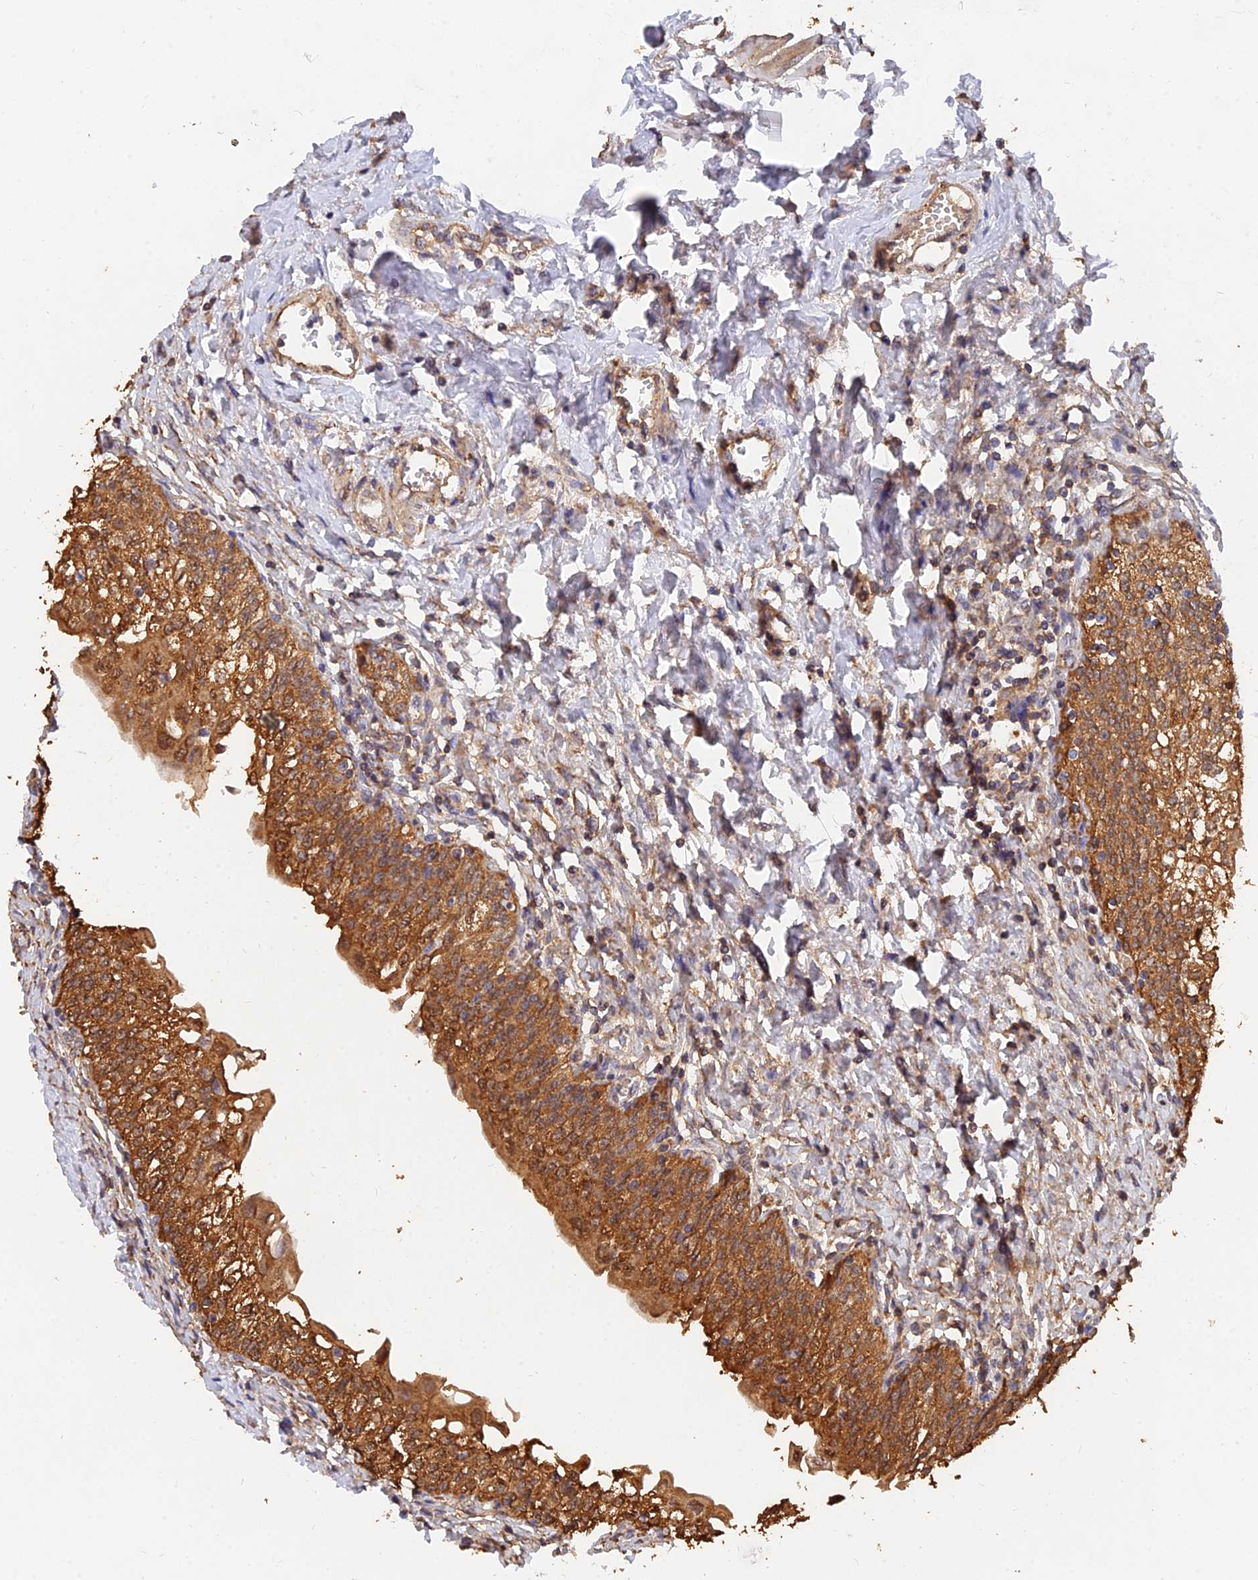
{"staining": {"intensity": "moderate", "quantity": ">75%", "location": "cytoplasmic/membranous"}, "tissue": "urinary bladder", "cell_type": "Urothelial cells", "image_type": "normal", "snomed": [{"axis": "morphology", "description": "Normal tissue, NOS"}, {"axis": "topography", "description": "Urinary bladder"}], "caption": "Moderate cytoplasmic/membranous expression for a protein is seen in approximately >75% of urothelial cells of benign urinary bladder using immunohistochemistry.", "gene": "SLC38A11", "patient": {"sex": "male", "age": 55}}